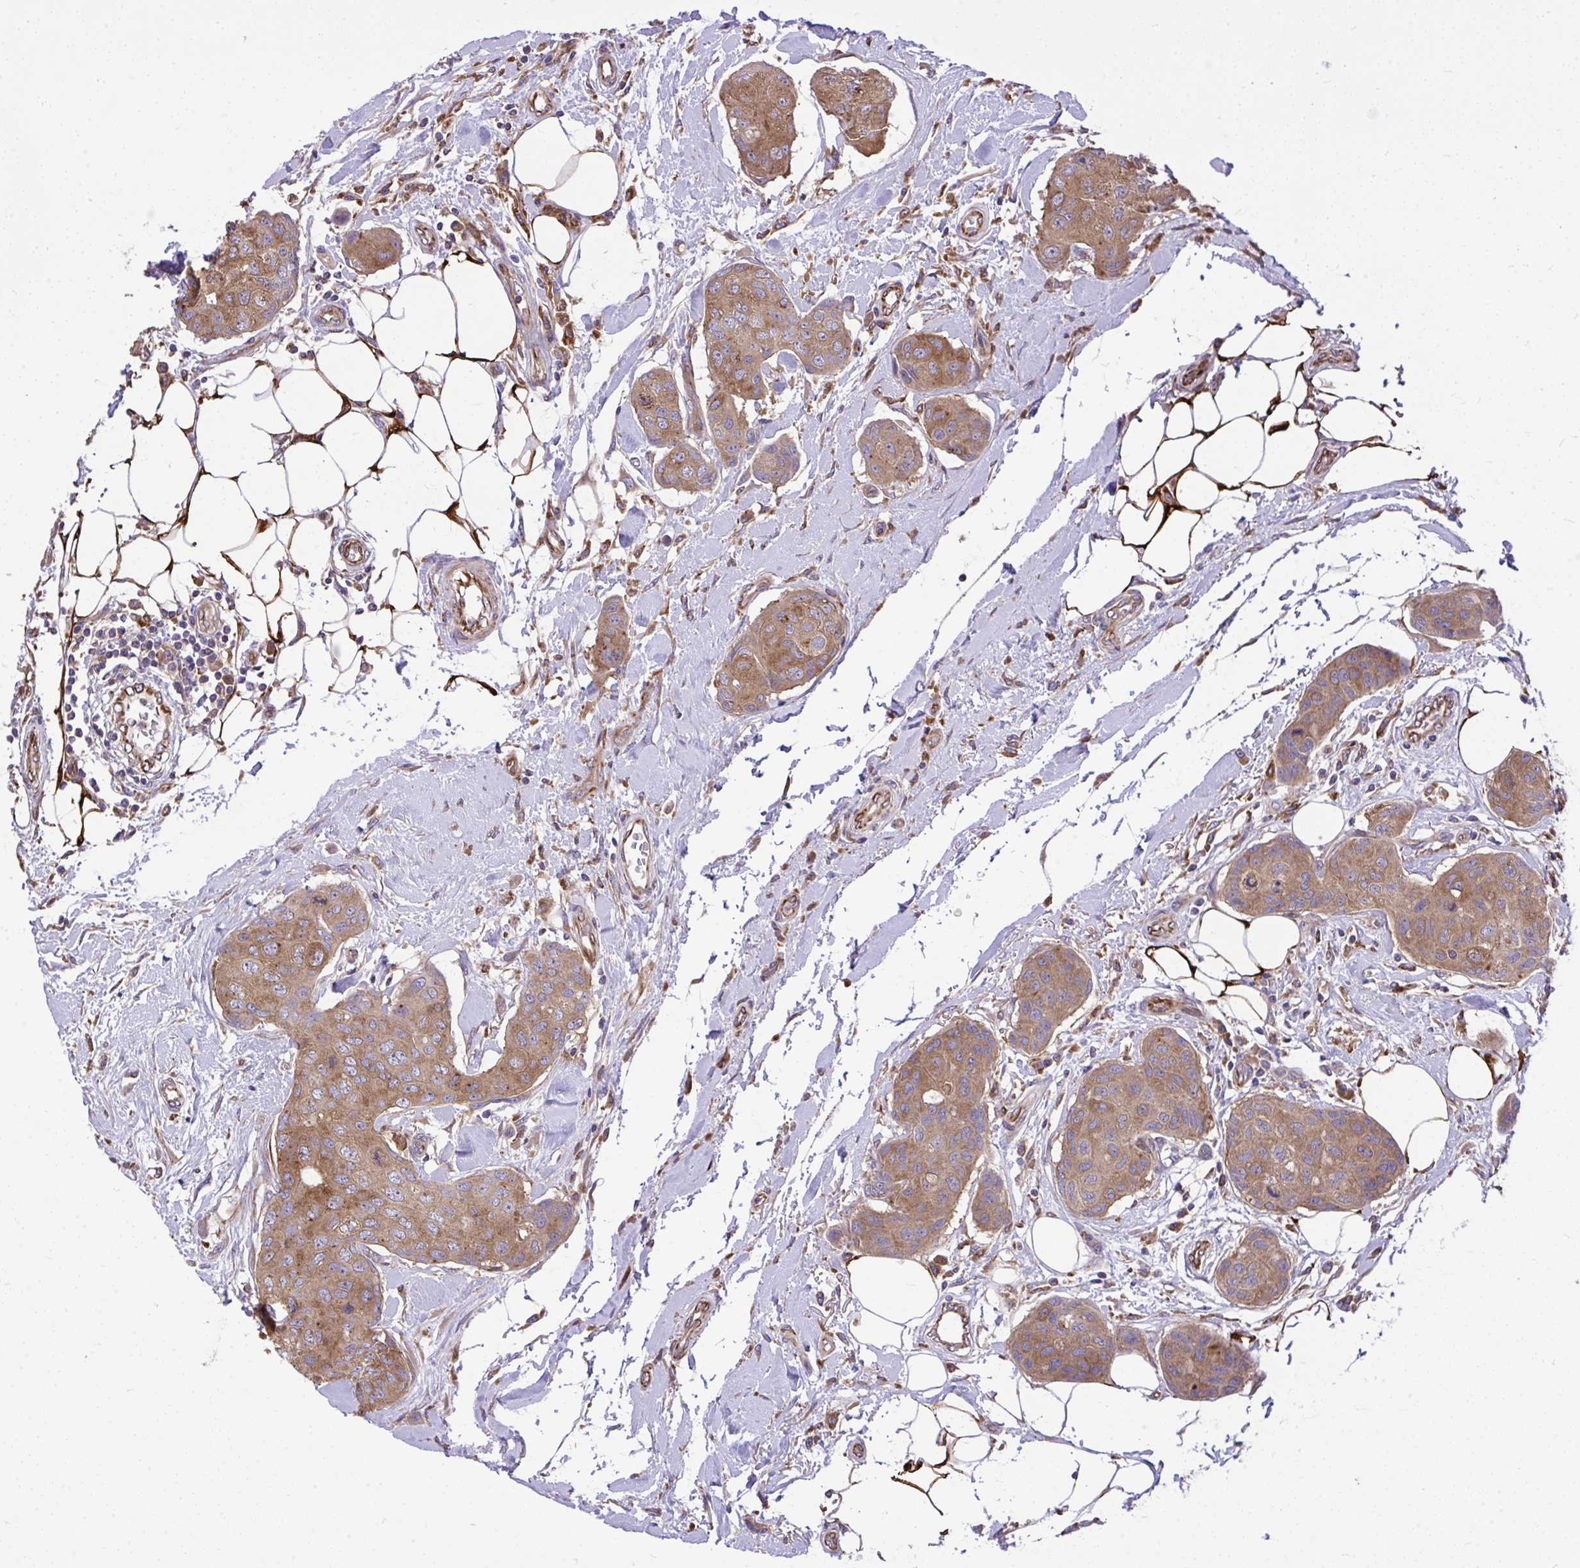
{"staining": {"intensity": "moderate", "quantity": ">75%", "location": "cytoplasmic/membranous"}, "tissue": "breast cancer", "cell_type": "Tumor cells", "image_type": "cancer", "snomed": [{"axis": "morphology", "description": "Duct carcinoma"}, {"axis": "topography", "description": "Breast"}, {"axis": "topography", "description": "Lymph node"}], "caption": "Protein staining shows moderate cytoplasmic/membranous expression in approximately >75% of tumor cells in breast cancer.", "gene": "PAIP2", "patient": {"sex": "female", "age": 80}}